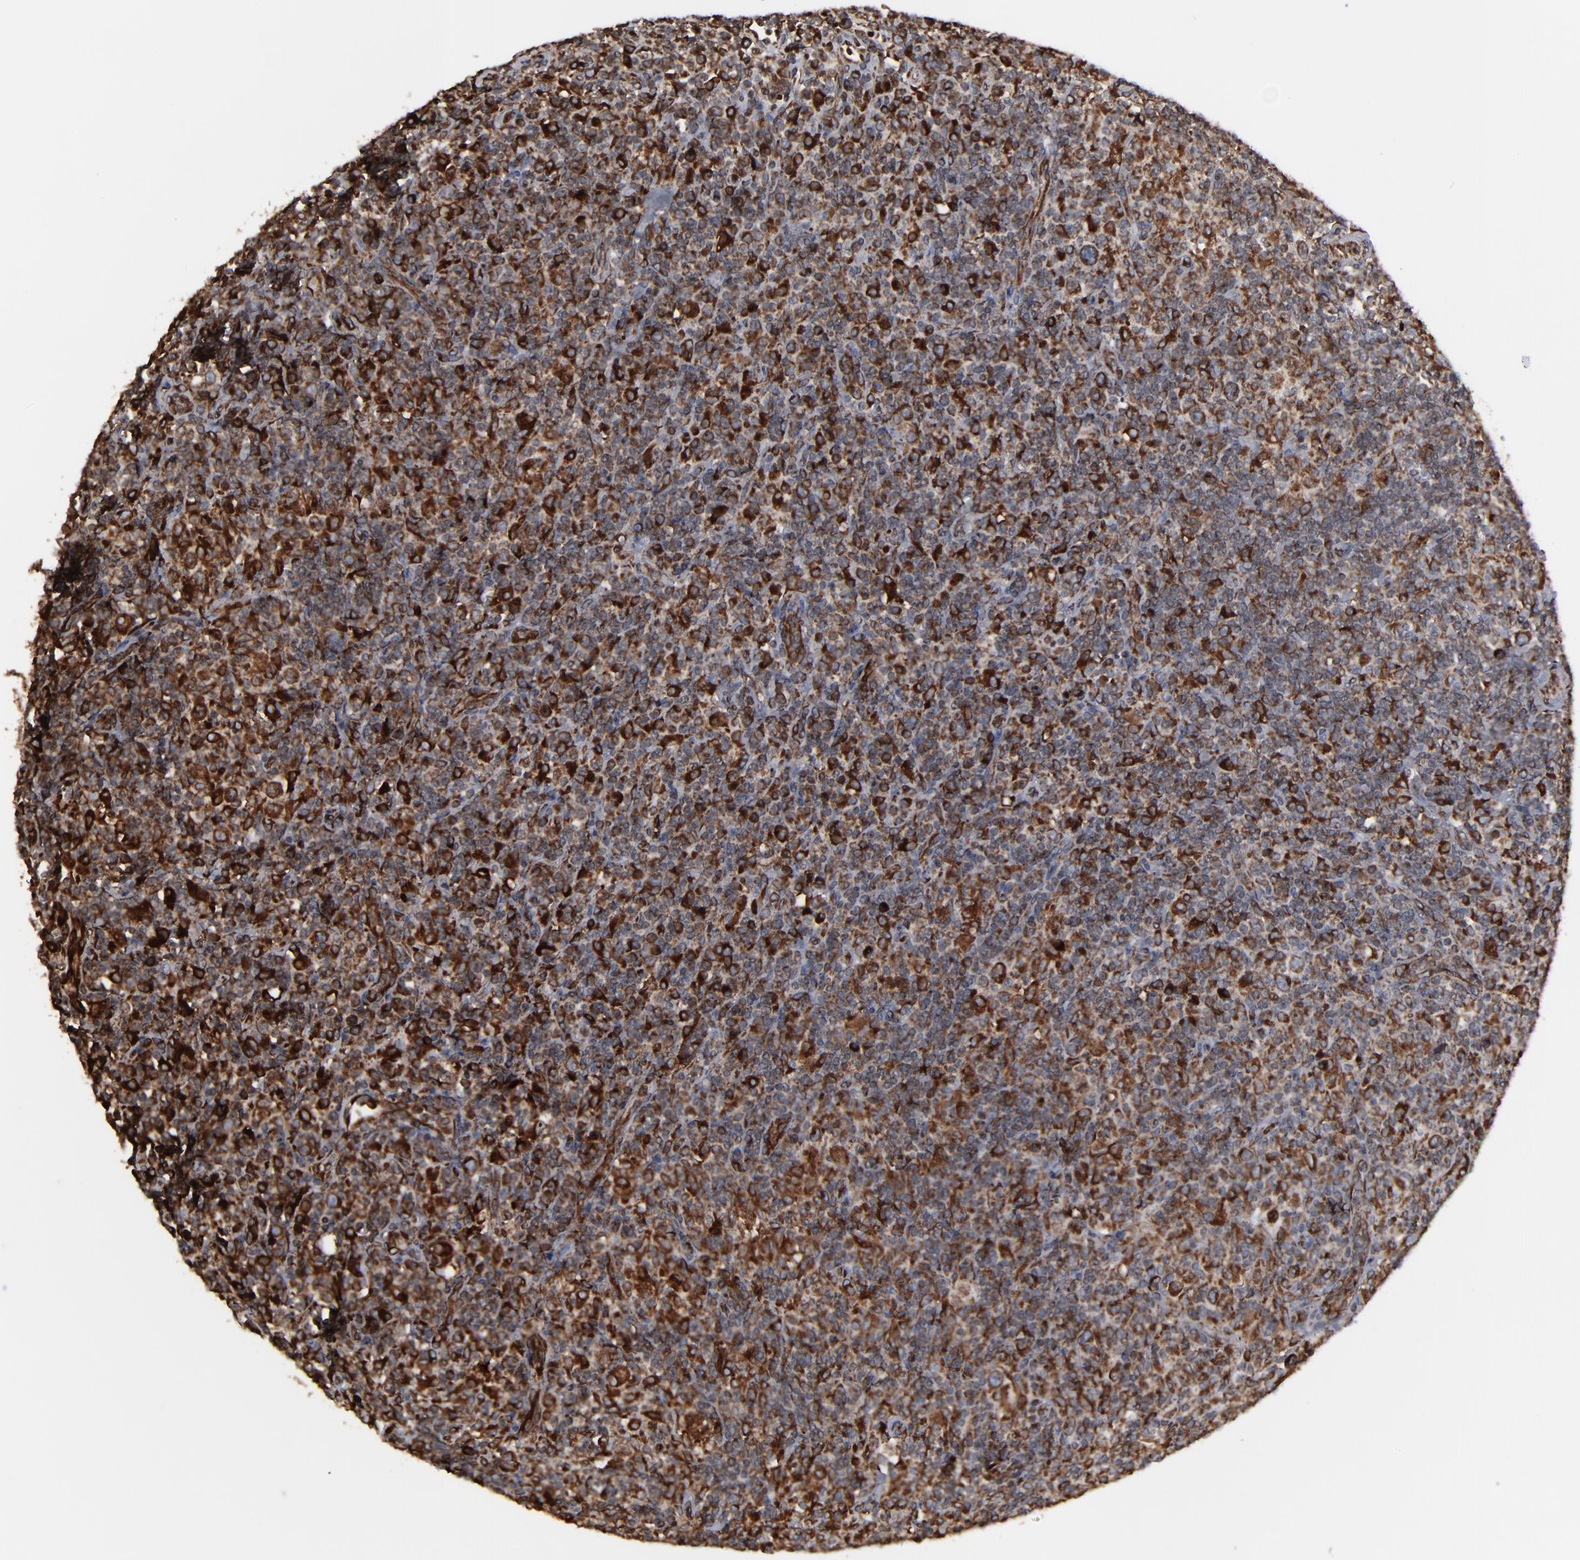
{"staining": {"intensity": "moderate", "quantity": ">75%", "location": "cytoplasmic/membranous"}, "tissue": "lymphoma", "cell_type": "Tumor cells", "image_type": "cancer", "snomed": [{"axis": "morphology", "description": "Hodgkin's disease, NOS"}, {"axis": "topography", "description": "Lymph node"}], "caption": "A medium amount of moderate cytoplasmic/membranous positivity is appreciated in about >75% of tumor cells in lymphoma tissue. (brown staining indicates protein expression, while blue staining denotes nuclei).", "gene": "CNIH1", "patient": {"sex": "male", "age": 65}}